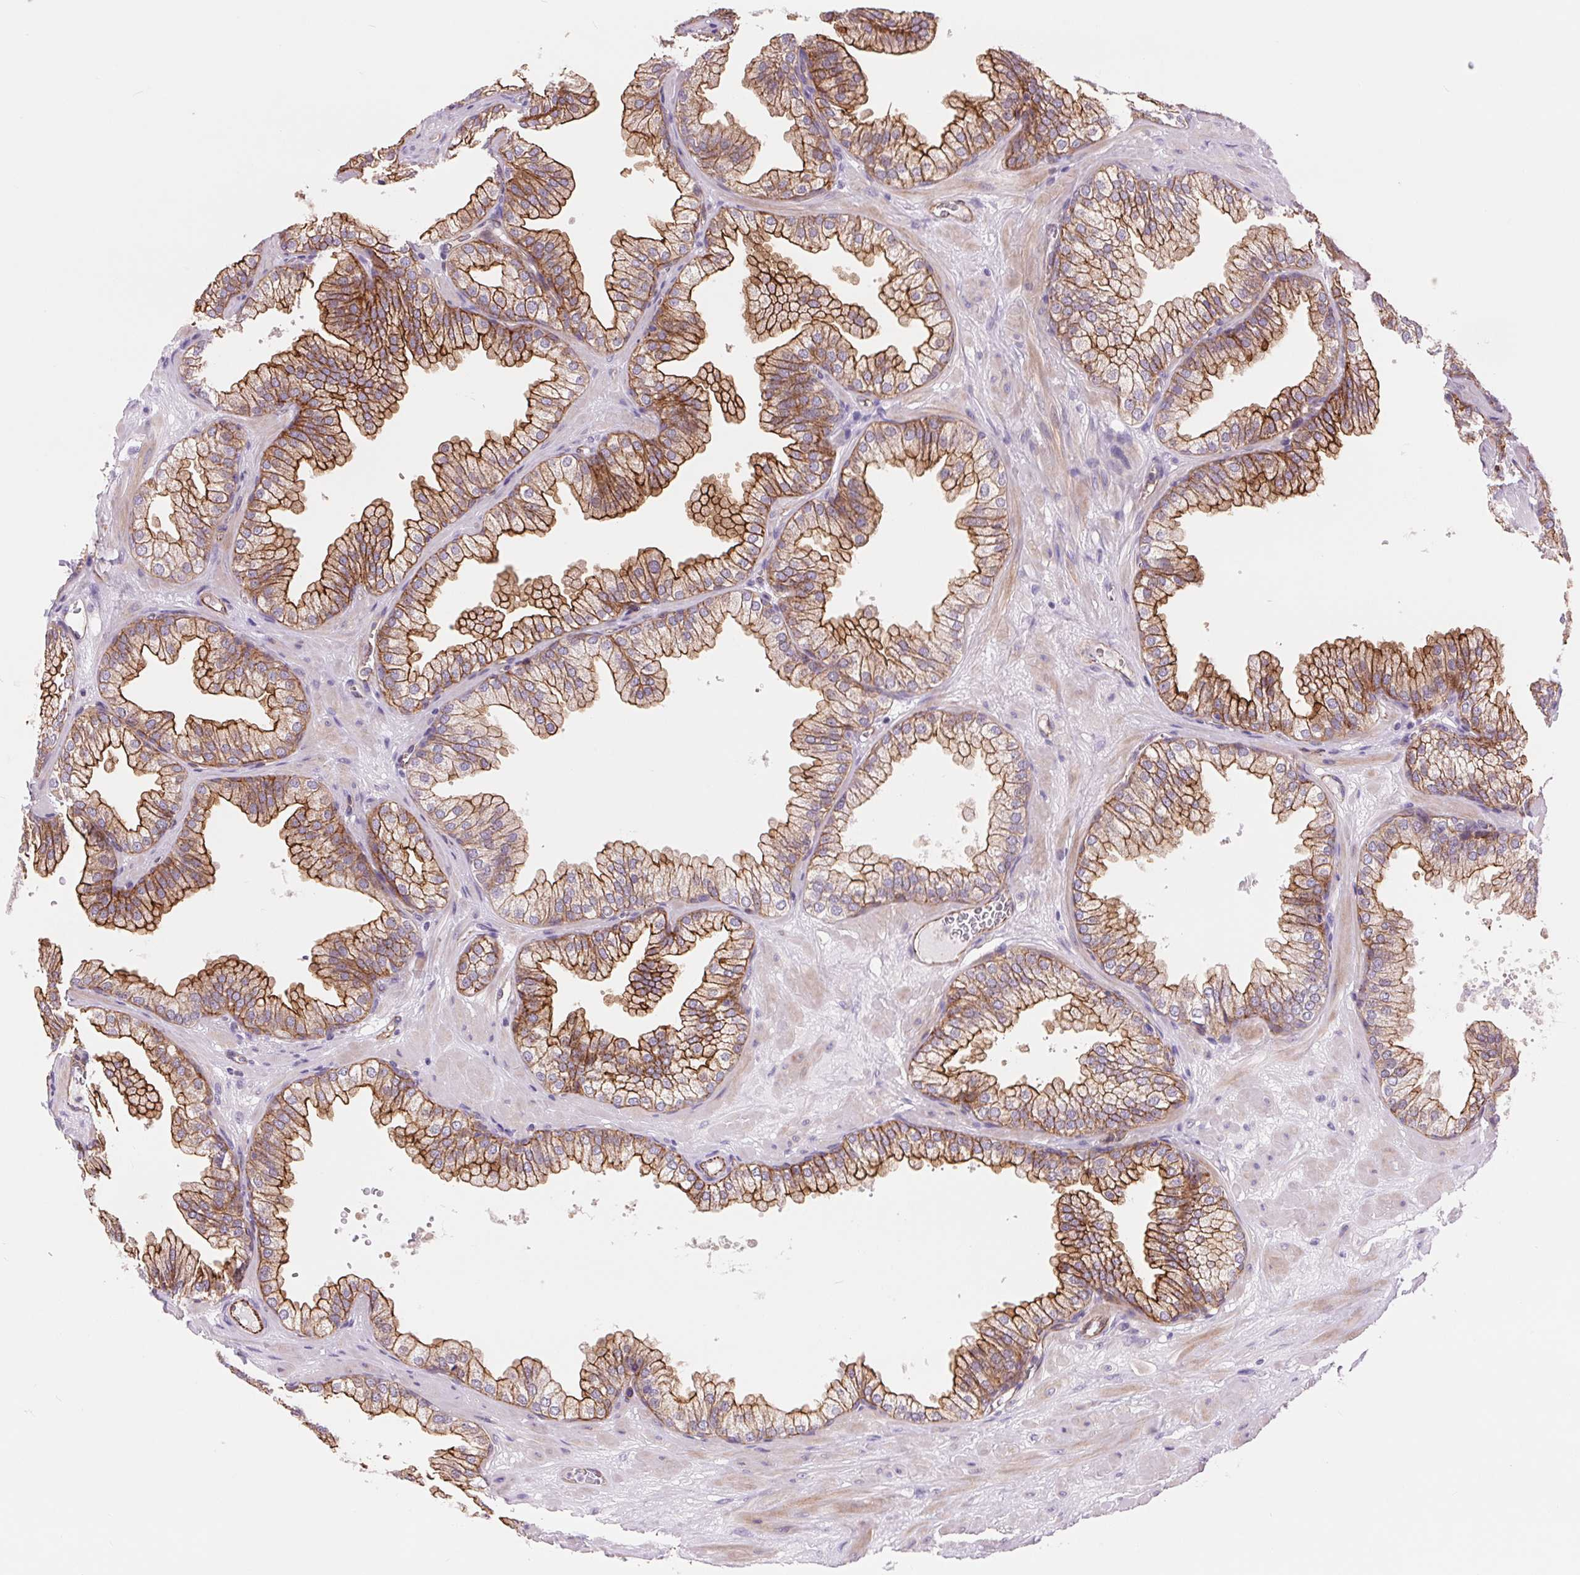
{"staining": {"intensity": "moderate", "quantity": ">75%", "location": "cytoplasmic/membranous"}, "tissue": "prostate", "cell_type": "Glandular cells", "image_type": "normal", "snomed": [{"axis": "morphology", "description": "Normal tissue, NOS"}, {"axis": "topography", "description": "Prostate"}], "caption": "Moderate cytoplasmic/membranous protein expression is identified in about >75% of glandular cells in prostate. (DAB (3,3'-diaminobenzidine) IHC, brown staining for protein, blue staining for nuclei).", "gene": "DIXDC1", "patient": {"sex": "male", "age": 37}}